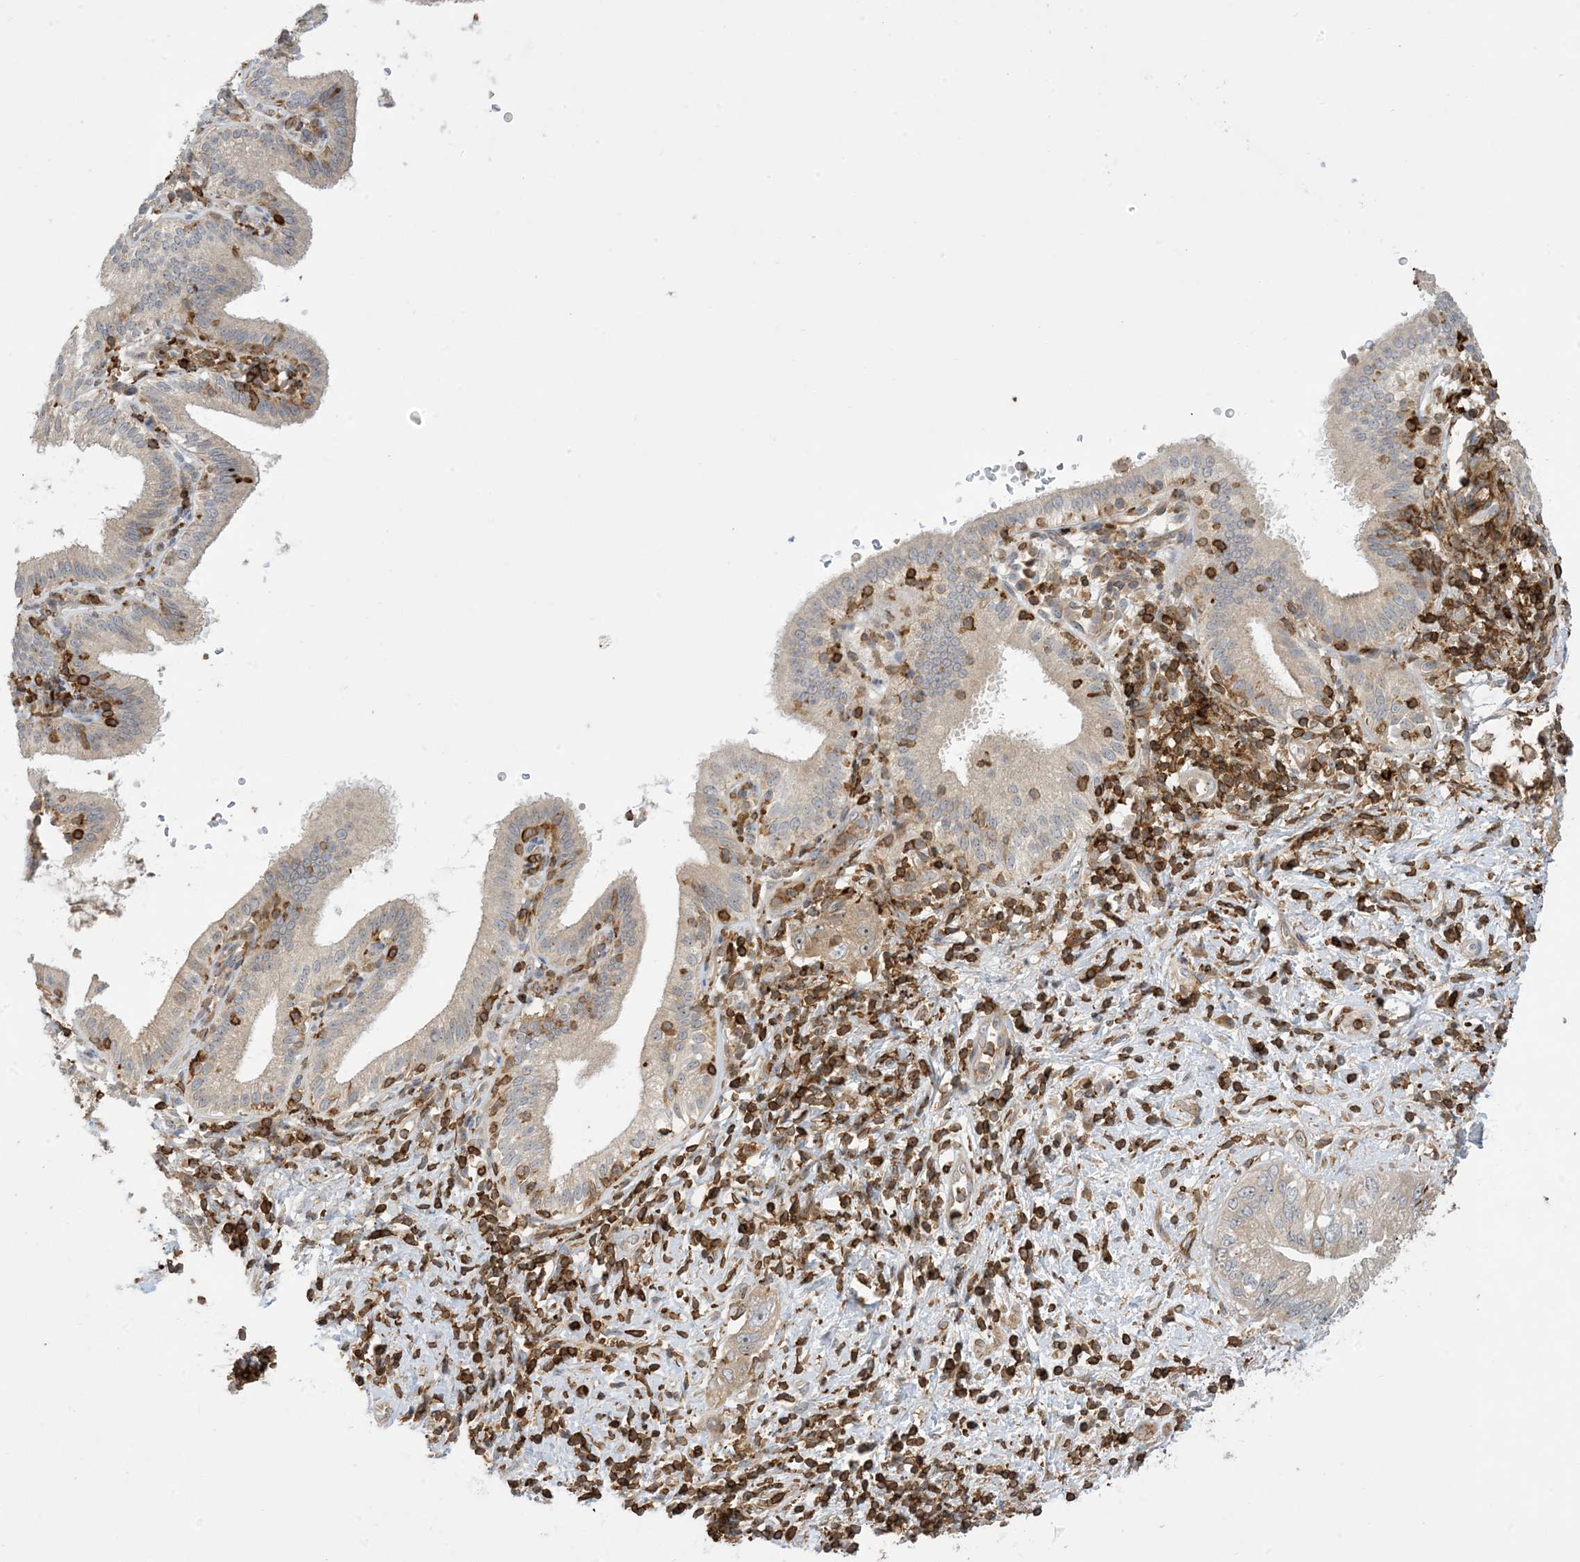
{"staining": {"intensity": "weak", "quantity": "<25%", "location": "cytoplasmic/membranous"}, "tissue": "pancreatic cancer", "cell_type": "Tumor cells", "image_type": "cancer", "snomed": [{"axis": "morphology", "description": "Adenocarcinoma, NOS"}, {"axis": "topography", "description": "Pancreas"}], "caption": "This is a micrograph of IHC staining of pancreatic cancer (adenocarcinoma), which shows no expression in tumor cells.", "gene": "AK9", "patient": {"sex": "female", "age": 73}}